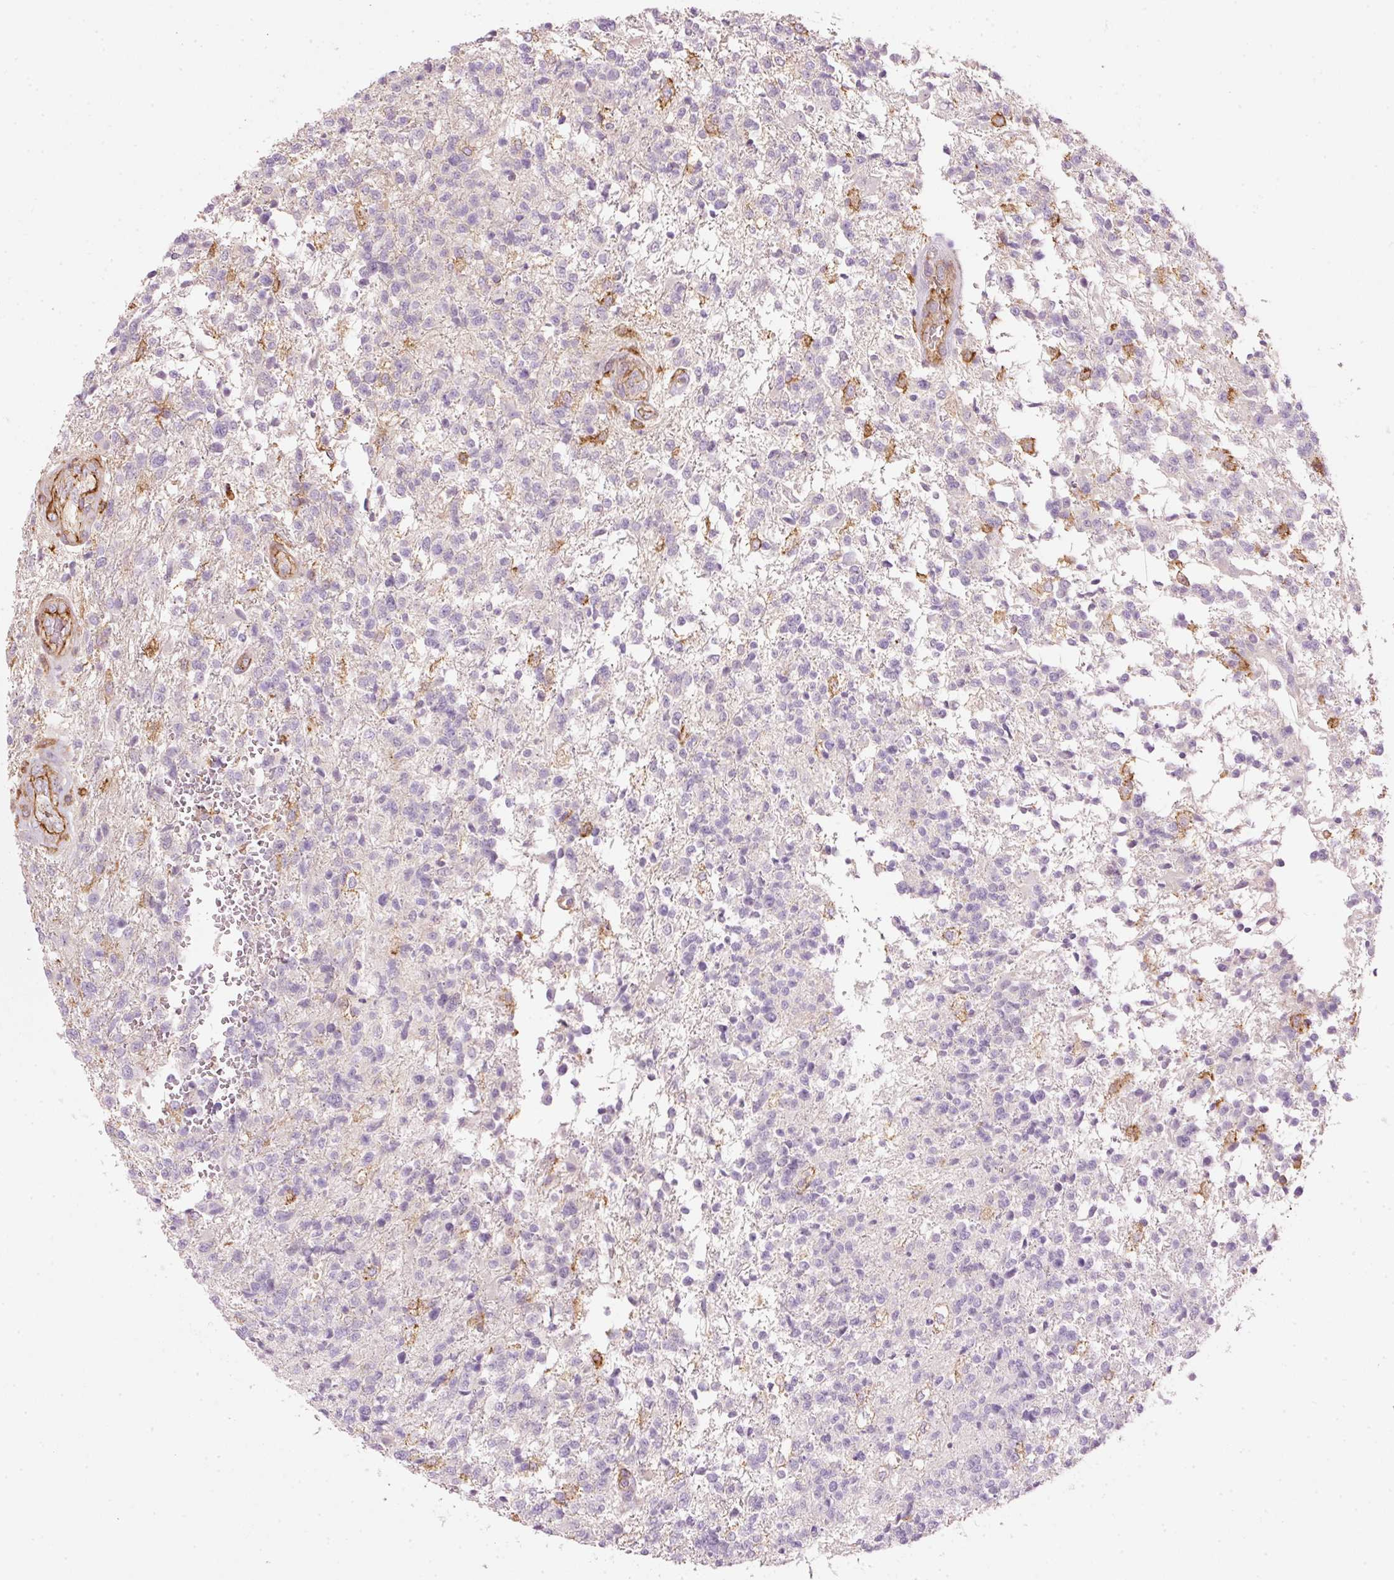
{"staining": {"intensity": "negative", "quantity": "none", "location": "none"}, "tissue": "glioma", "cell_type": "Tumor cells", "image_type": "cancer", "snomed": [{"axis": "morphology", "description": "Glioma, malignant, High grade"}, {"axis": "topography", "description": "Brain"}], "caption": "Immunohistochemistry (IHC) photomicrograph of malignant glioma (high-grade) stained for a protein (brown), which reveals no expression in tumor cells. (DAB (3,3'-diaminobenzidine) immunohistochemistry visualized using brightfield microscopy, high magnification).", "gene": "SIPA1", "patient": {"sex": "male", "age": 56}}